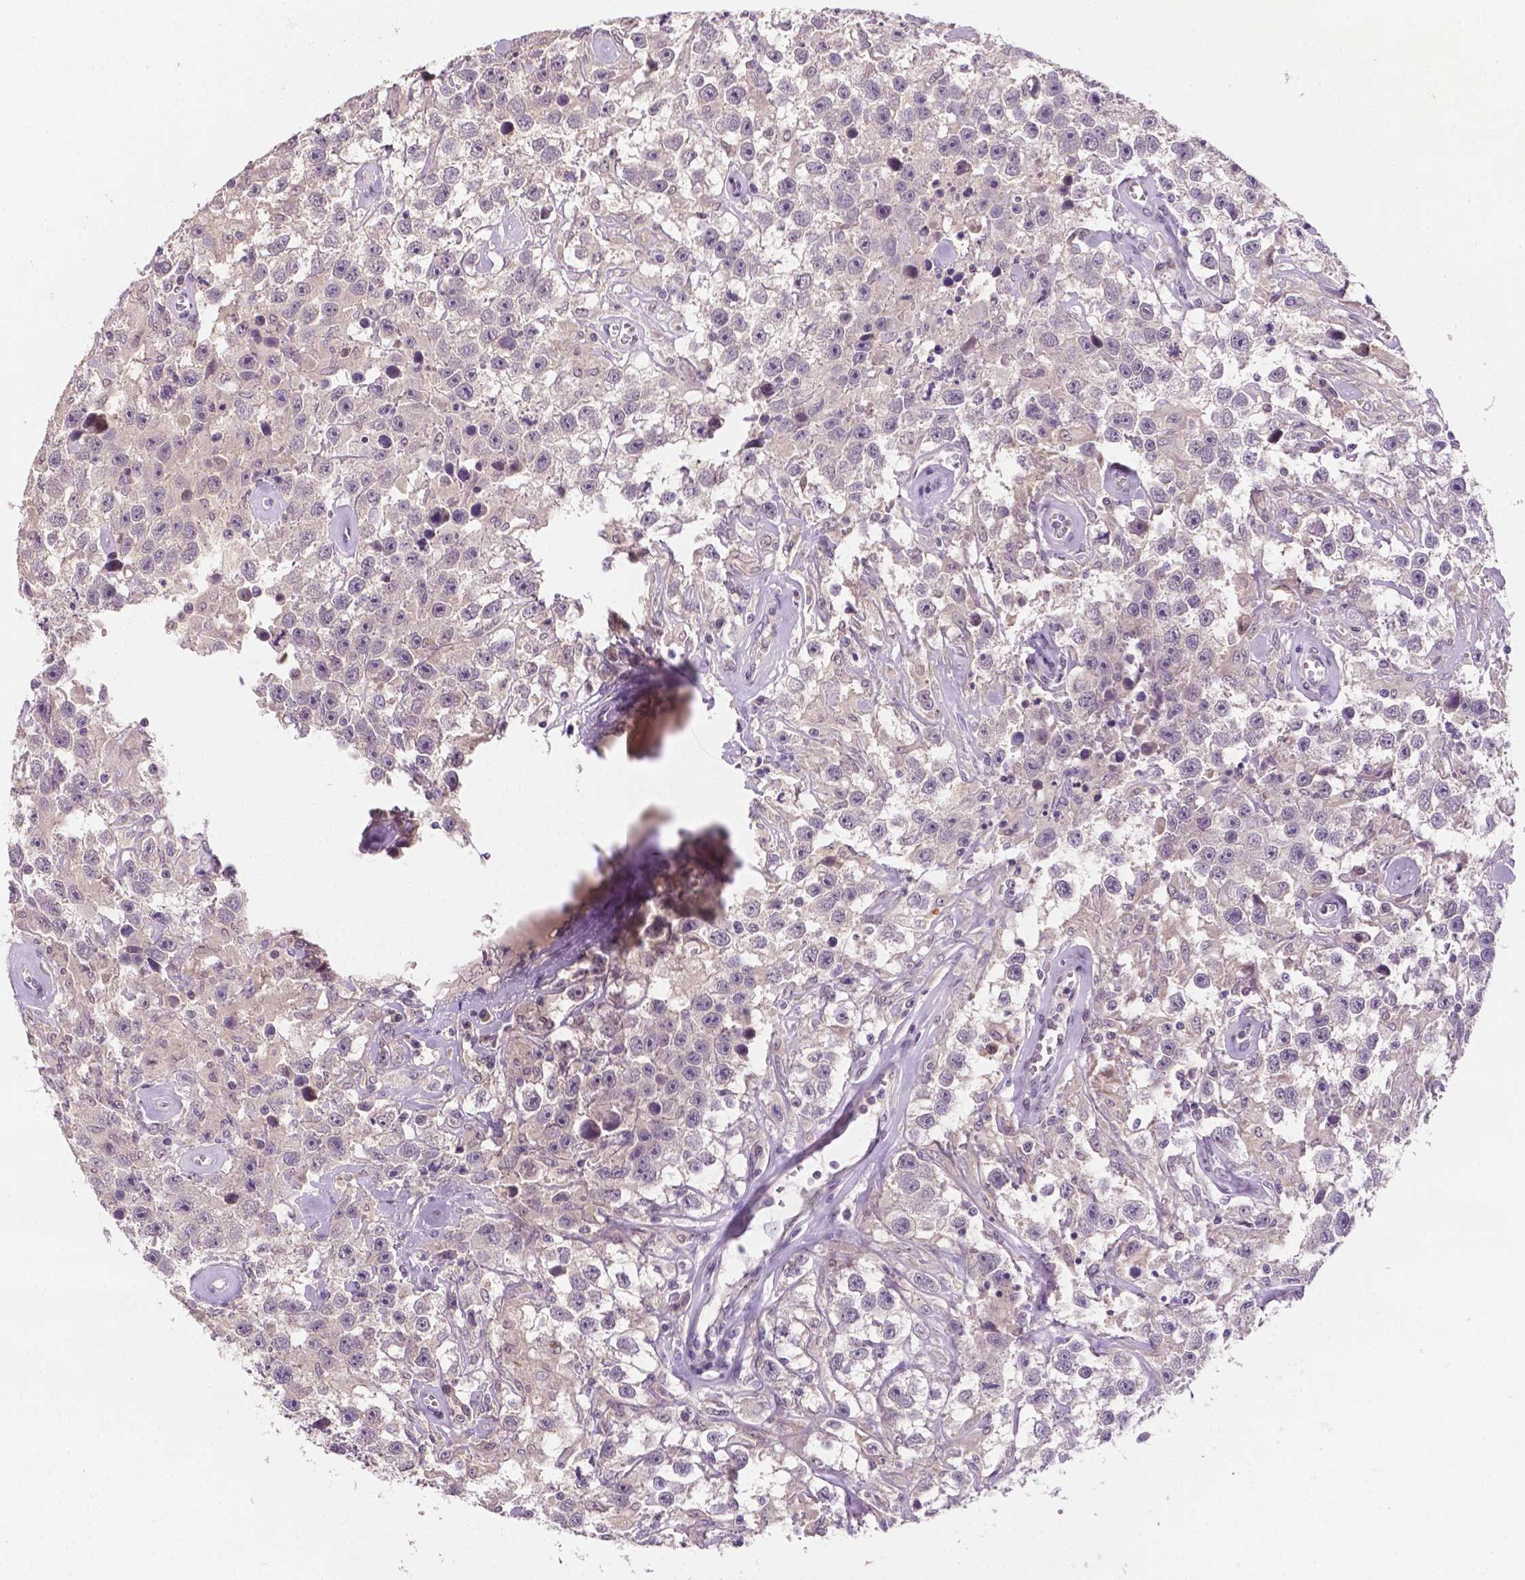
{"staining": {"intensity": "negative", "quantity": "none", "location": "none"}, "tissue": "testis cancer", "cell_type": "Tumor cells", "image_type": "cancer", "snomed": [{"axis": "morphology", "description": "Seminoma, NOS"}, {"axis": "topography", "description": "Testis"}], "caption": "Testis cancer stained for a protein using immunohistochemistry (IHC) reveals no staining tumor cells.", "gene": "MROH6", "patient": {"sex": "male", "age": 43}}